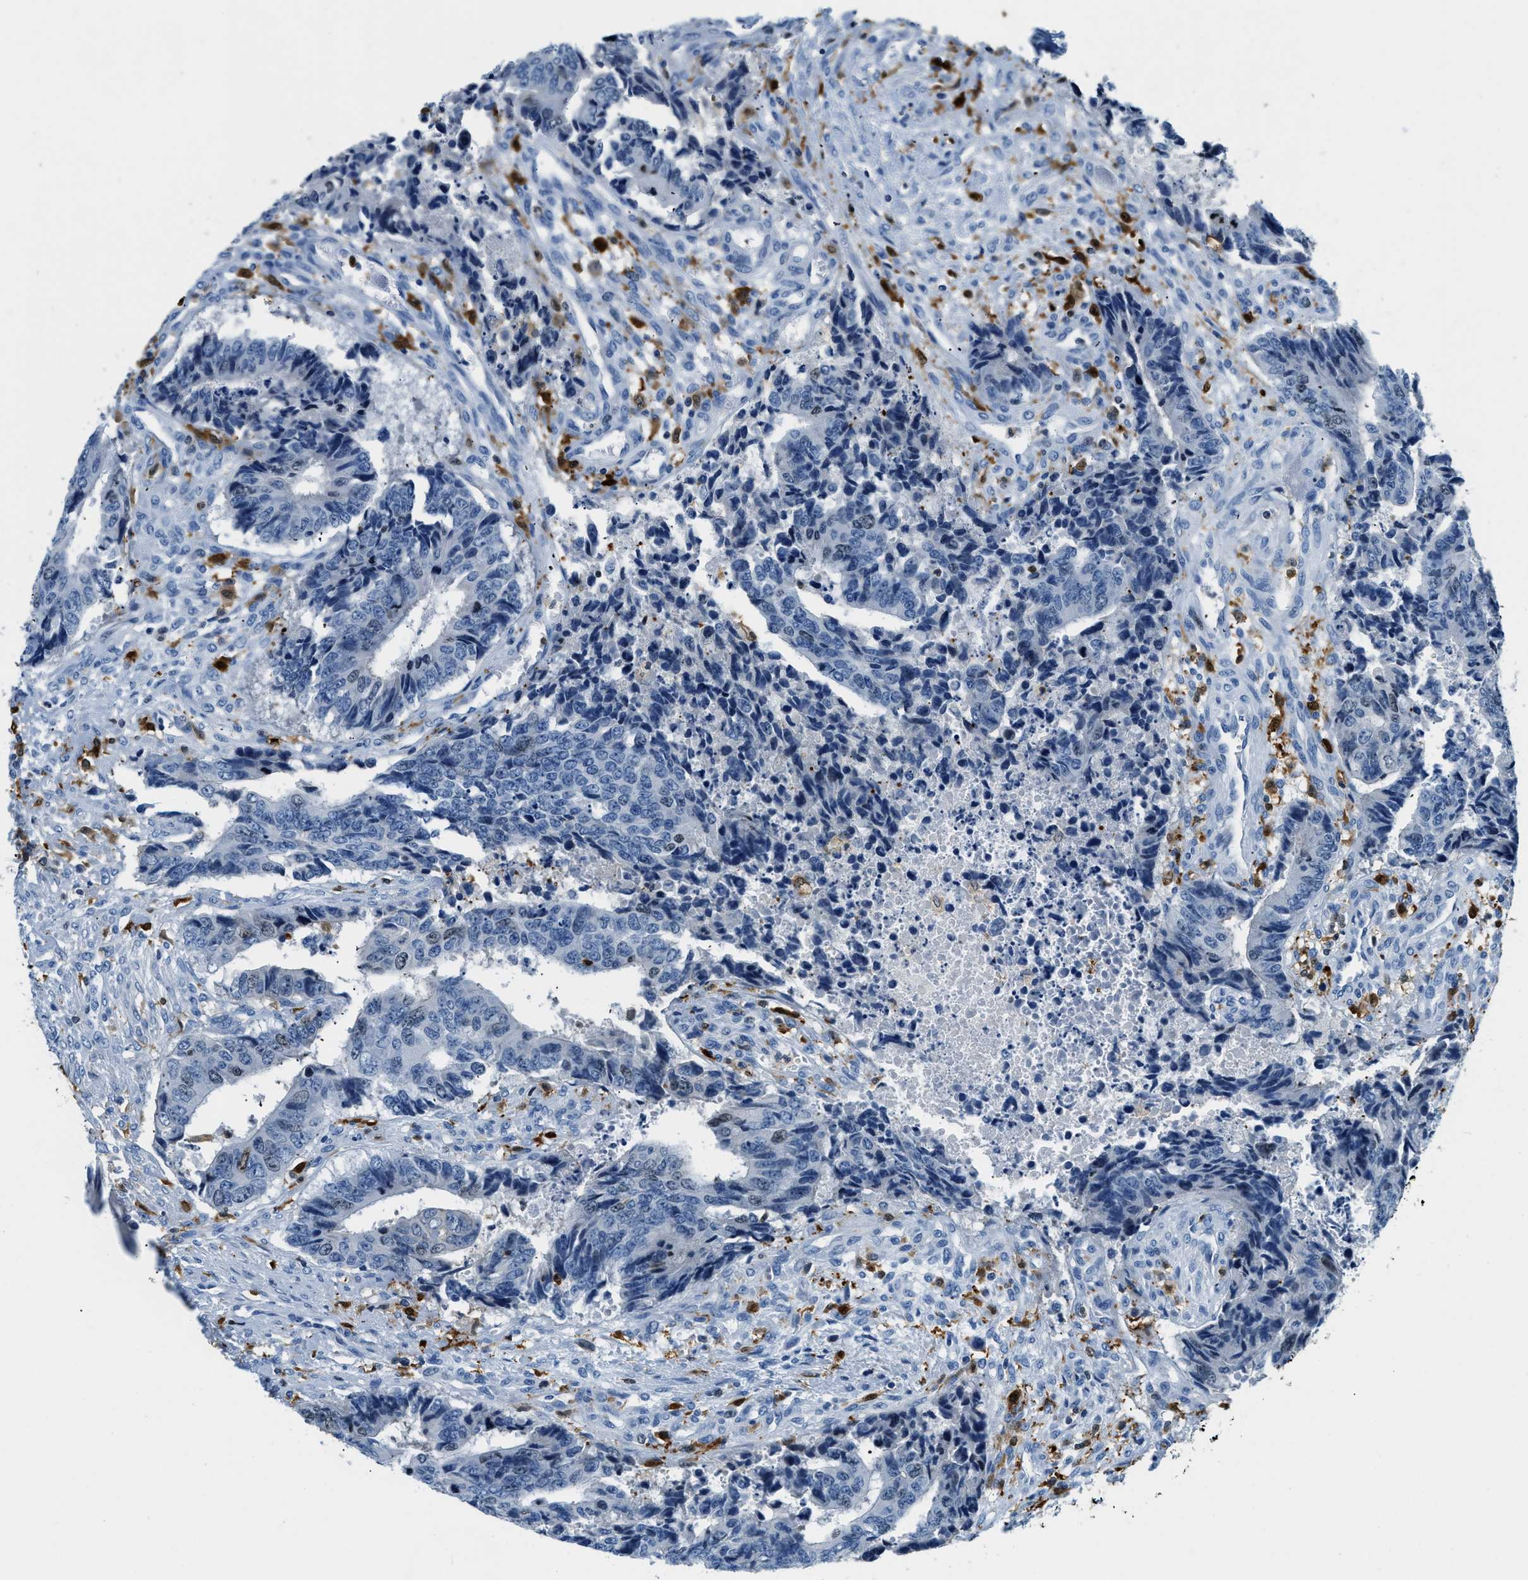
{"staining": {"intensity": "weak", "quantity": "<25%", "location": "nuclear"}, "tissue": "colorectal cancer", "cell_type": "Tumor cells", "image_type": "cancer", "snomed": [{"axis": "morphology", "description": "Adenocarcinoma, NOS"}, {"axis": "topography", "description": "Rectum"}], "caption": "An image of colorectal adenocarcinoma stained for a protein shows no brown staining in tumor cells. Brightfield microscopy of immunohistochemistry stained with DAB (brown) and hematoxylin (blue), captured at high magnification.", "gene": "CAPG", "patient": {"sex": "male", "age": 84}}